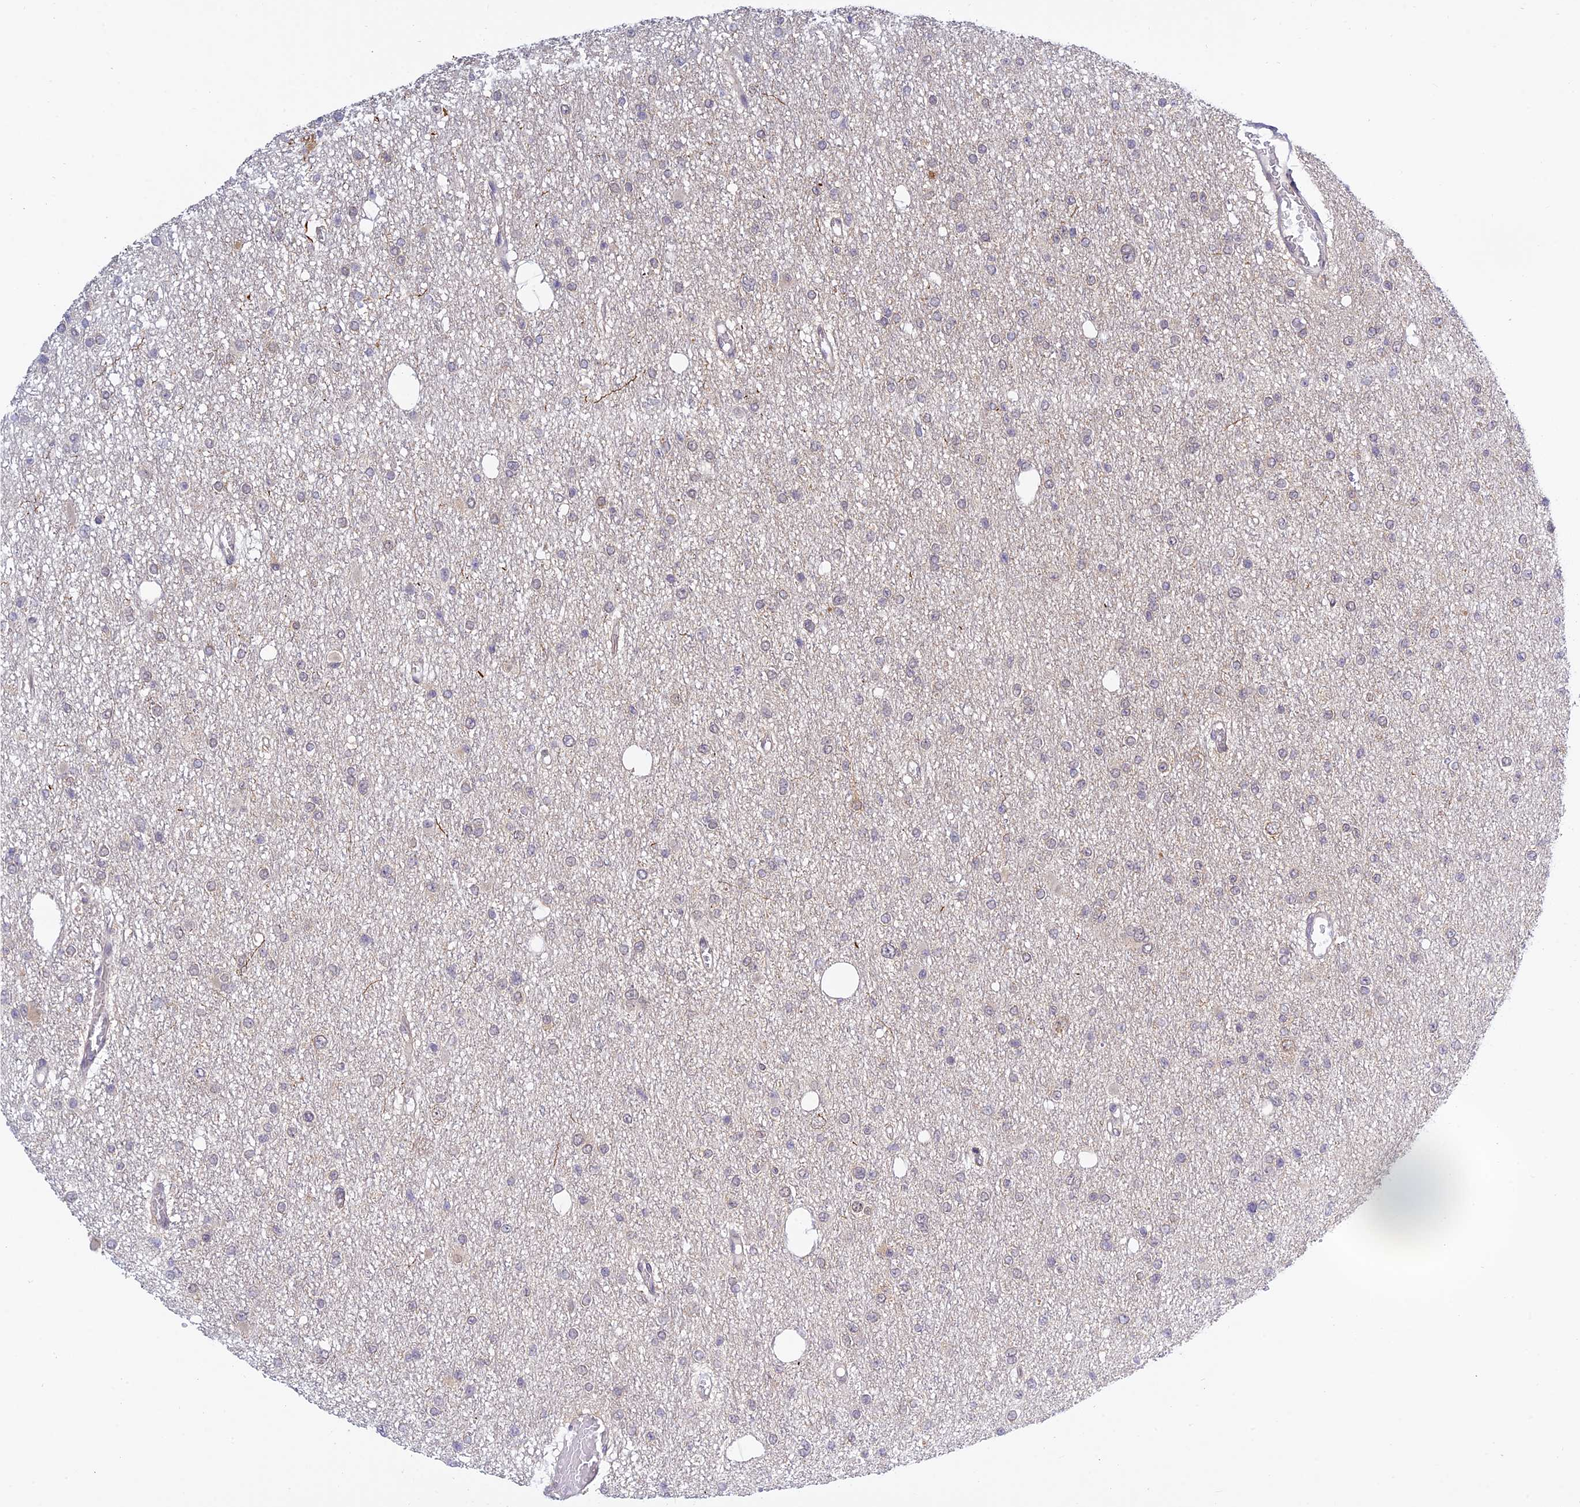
{"staining": {"intensity": "negative", "quantity": "none", "location": "none"}, "tissue": "glioma", "cell_type": "Tumor cells", "image_type": "cancer", "snomed": [{"axis": "morphology", "description": "Glioma, malignant, Low grade"}, {"axis": "topography", "description": "Brain"}], "caption": "The histopathology image exhibits no staining of tumor cells in glioma.", "gene": "SKIC8", "patient": {"sex": "female", "age": 22}}